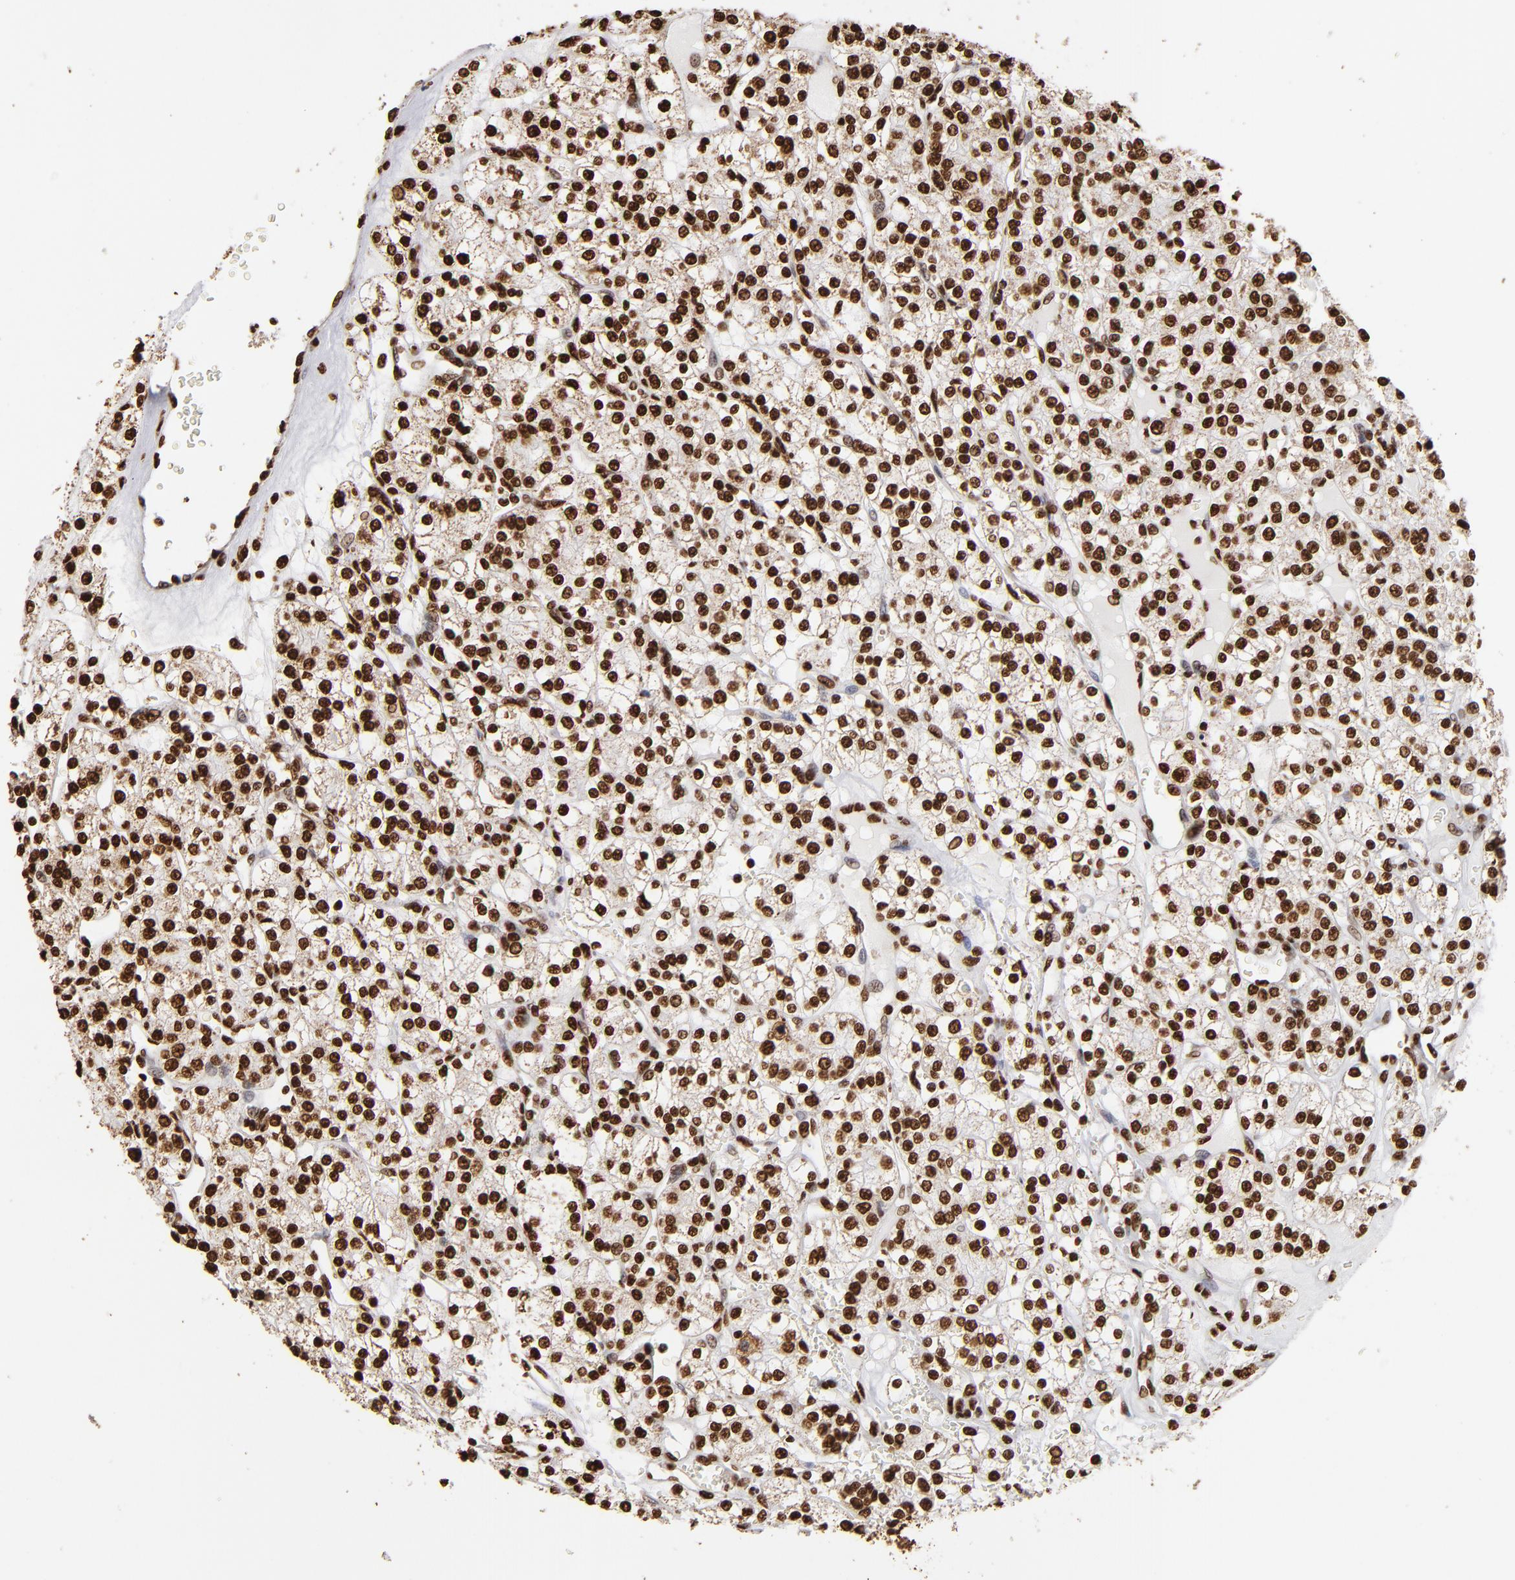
{"staining": {"intensity": "strong", "quantity": ">75%", "location": "nuclear"}, "tissue": "renal cancer", "cell_type": "Tumor cells", "image_type": "cancer", "snomed": [{"axis": "morphology", "description": "Adenocarcinoma, NOS"}, {"axis": "topography", "description": "Kidney"}], "caption": "Protein expression analysis of human renal cancer reveals strong nuclear staining in approximately >75% of tumor cells.", "gene": "ILF3", "patient": {"sex": "female", "age": 62}}